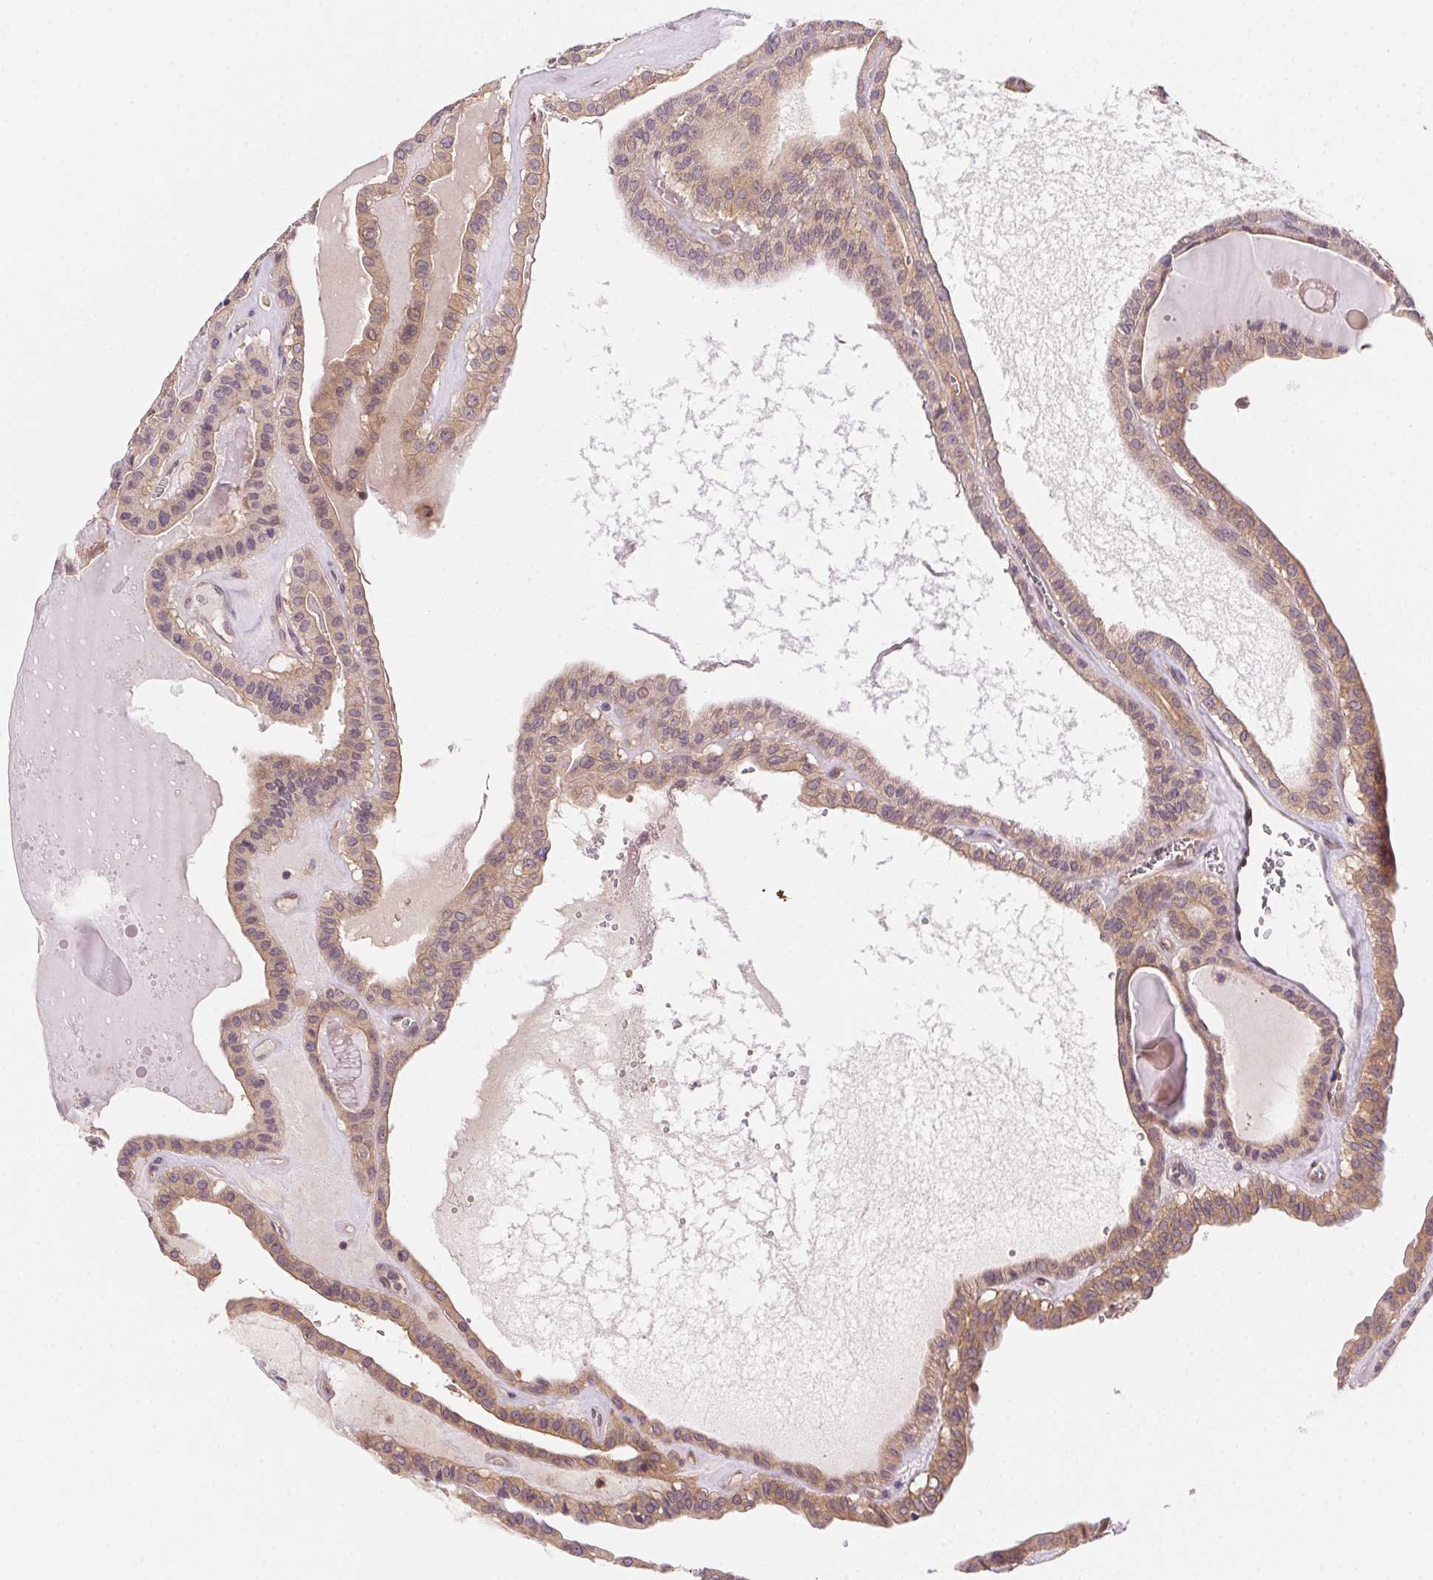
{"staining": {"intensity": "weak", "quantity": ">75%", "location": "cytoplasmic/membranous"}, "tissue": "thyroid cancer", "cell_type": "Tumor cells", "image_type": "cancer", "snomed": [{"axis": "morphology", "description": "Papillary adenocarcinoma, NOS"}, {"axis": "topography", "description": "Thyroid gland"}], "caption": "Immunohistochemistry of human thyroid papillary adenocarcinoma reveals low levels of weak cytoplasmic/membranous staining in about >75% of tumor cells. (IHC, brightfield microscopy, high magnification).", "gene": "PRKAA1", "patient": {"sex": "male", "age": 52}}